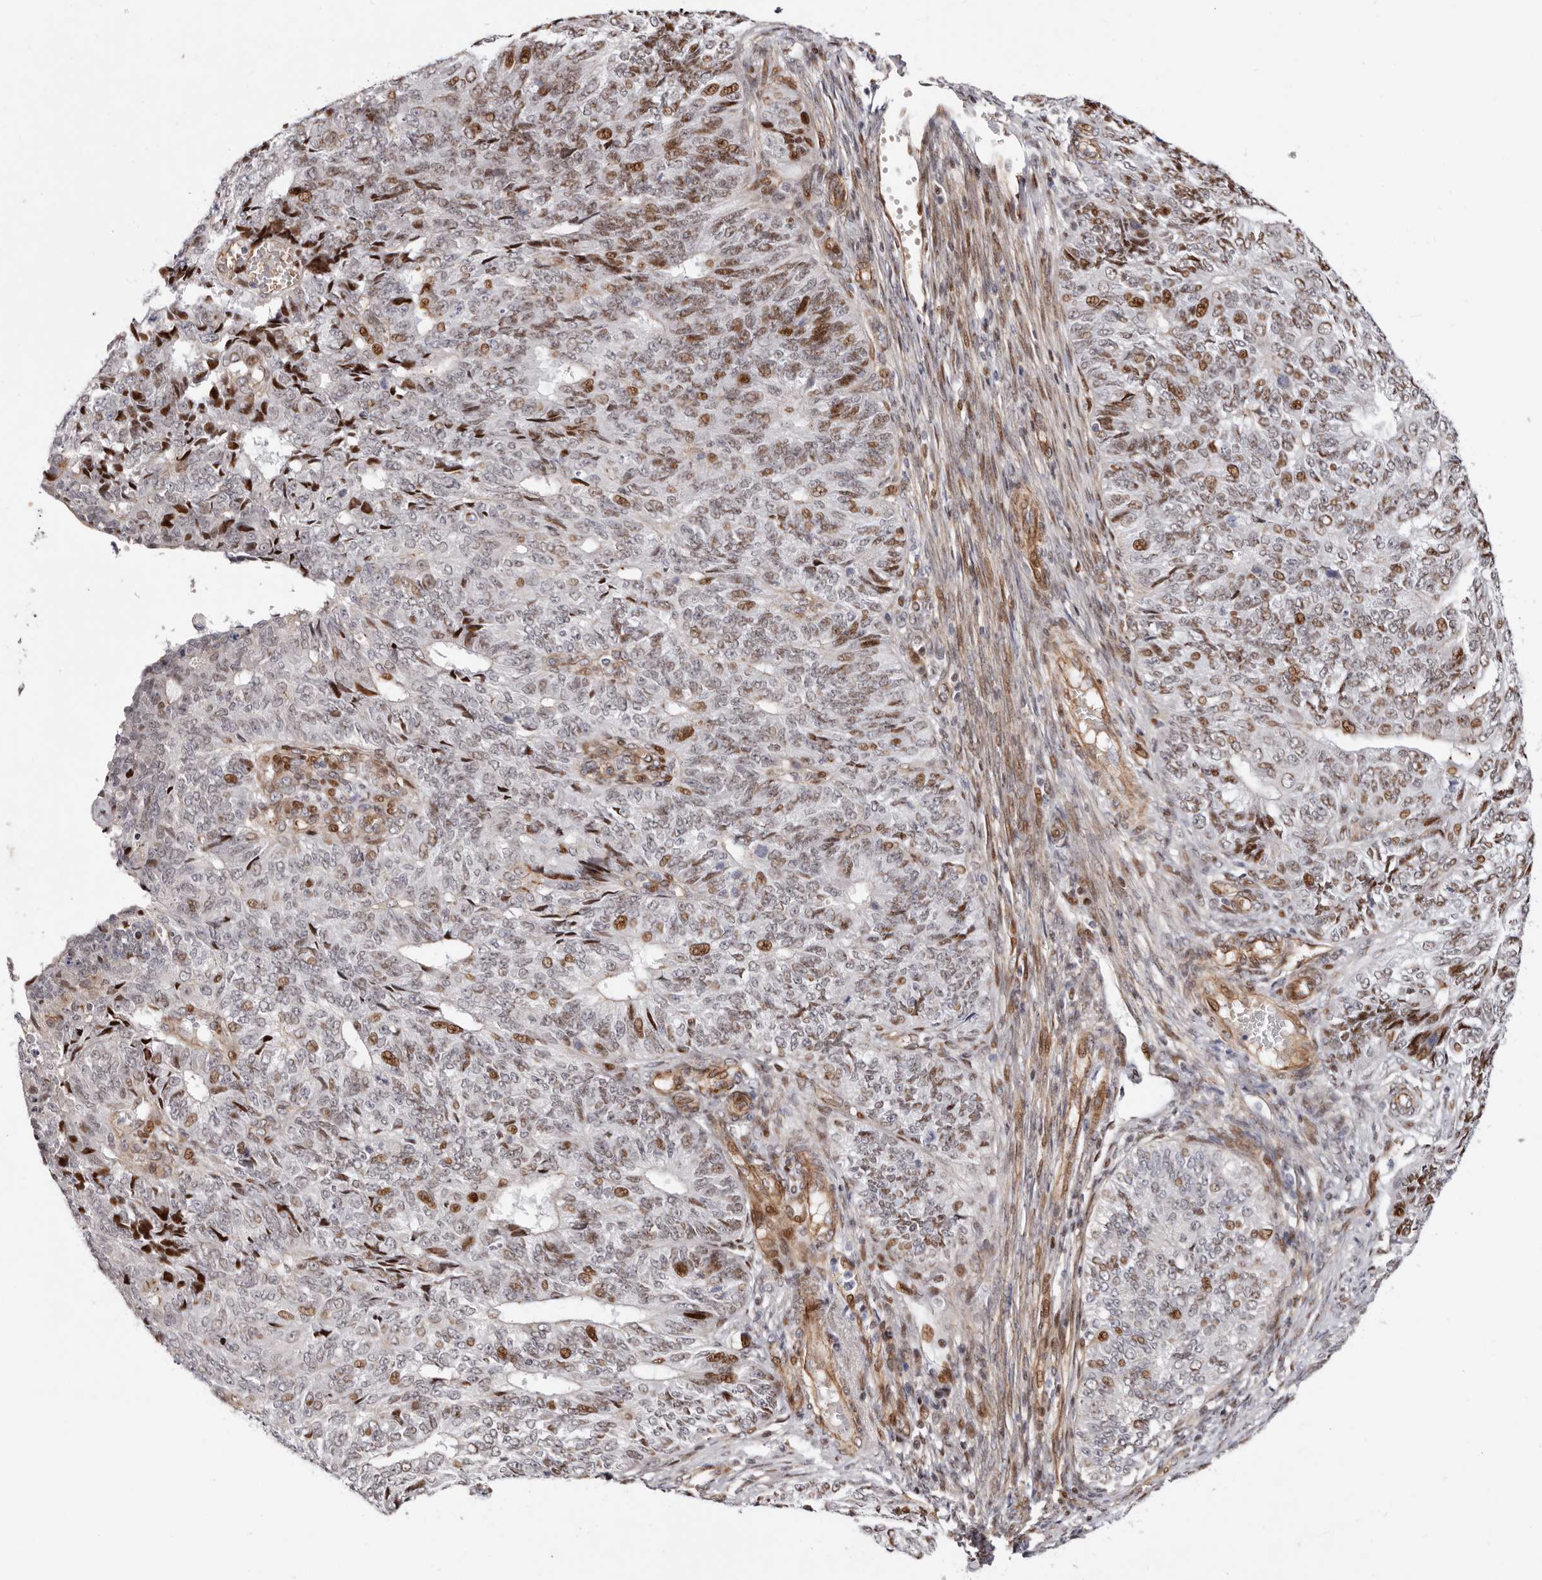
{"staining": {"intensity": "moderate", "quantity": "25%-75%", "location": "cytoplasmic/membranous,nuclear"}, "tissue": "endometrial cancer", "cell_type": "Tumor cells", "image_type": "cancer", "snomed": [{"axis": "morphology", "description": "Adenocarcinoma, NOS"}, {"axis": "topography", "description": "Endometrium"}], "caption": "Endometrial cancer (adenocarcinoma) stained with a protein marker demonstrates moderate staining in tumor cells.", "gene": "EPHX3", "patient": {"sex": "female", "age": 32}}